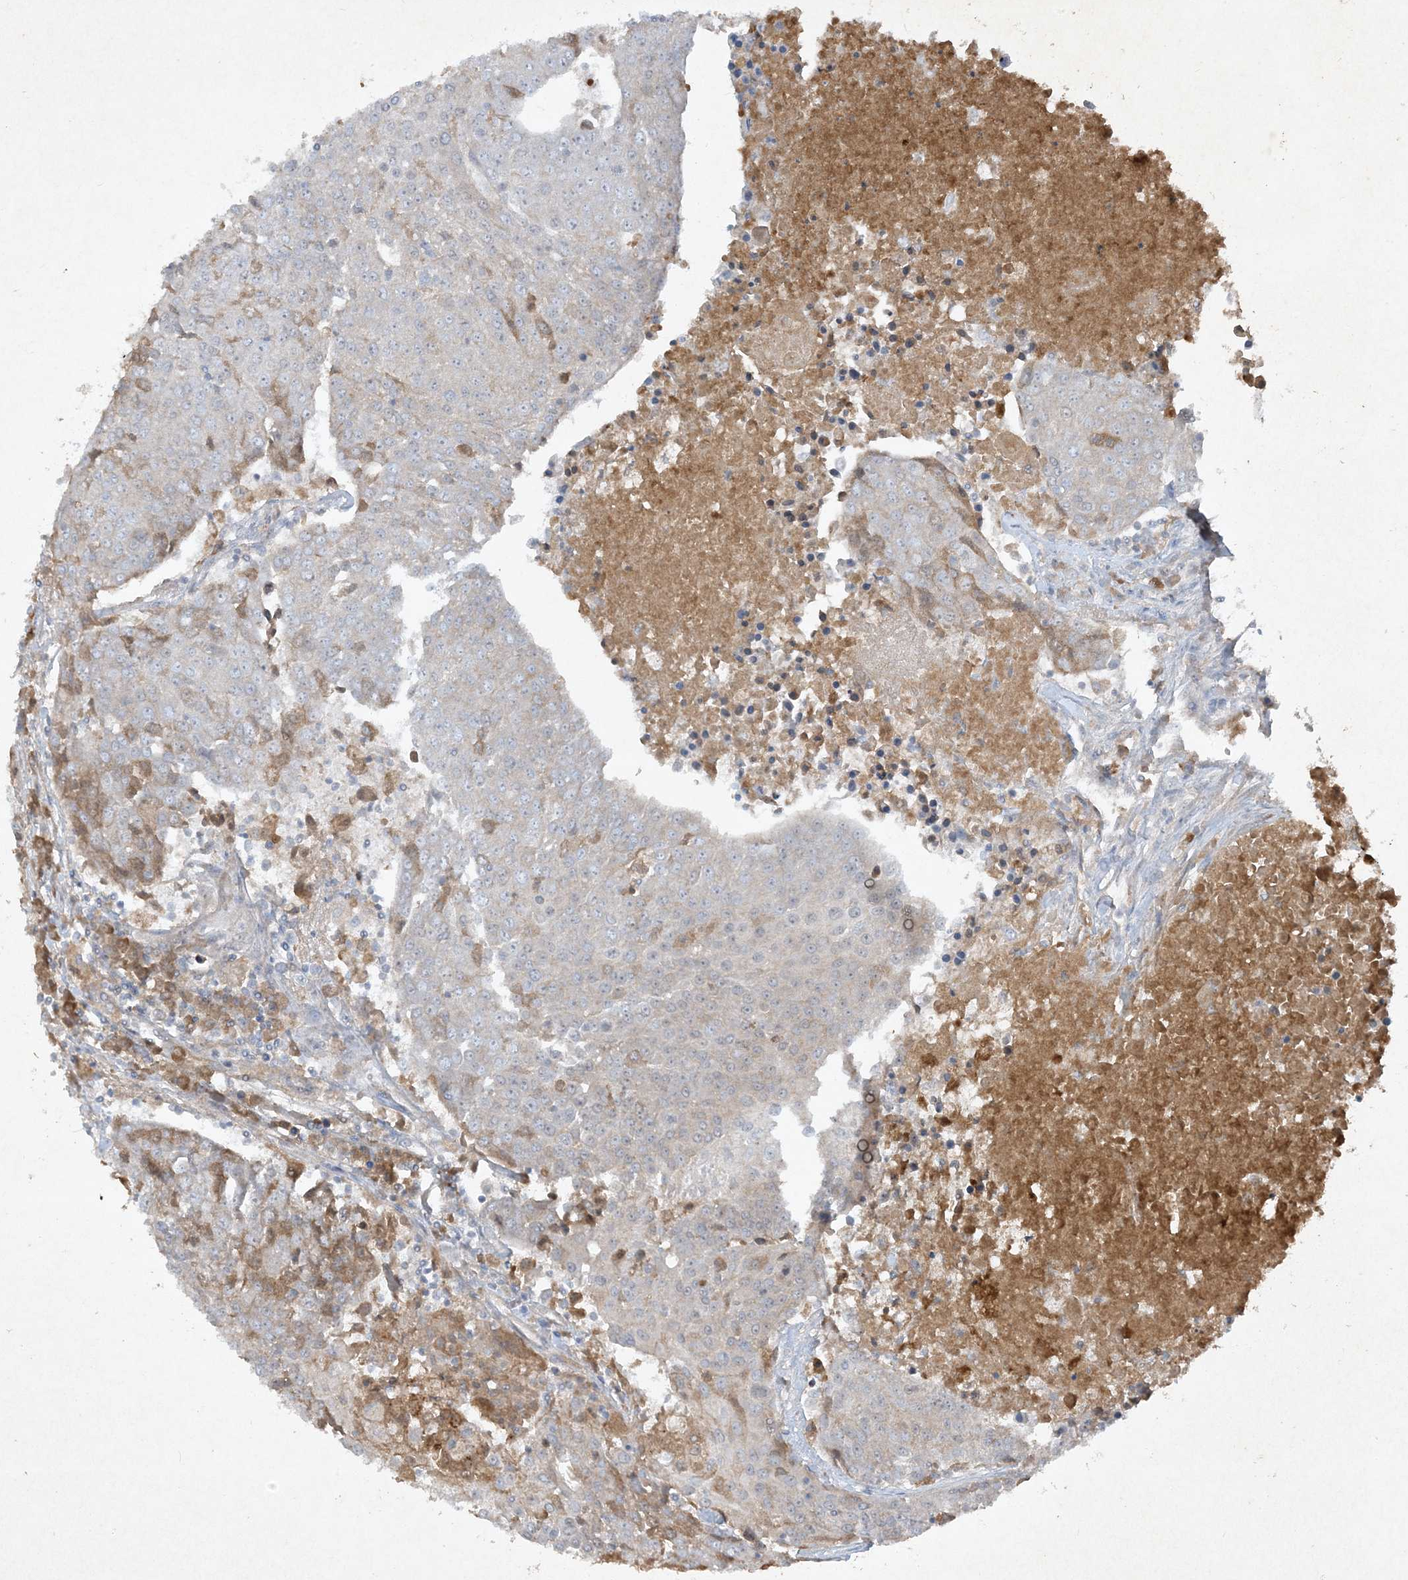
{"staining": {"intensity": "negative", "quantity": "none", "location": "none"}, "tissue": "urothelial cancer", "cell_type": "Tumor cells", "image_type": "cancer", "snomed": [{"axis": "morphology", "description": "Urothelial carcinoma, High grade"}, {"axis": "topography", "description": "Urinary bladder"}], "caption": "Tumor cells show no significant protein positivity in urothelial carcinoma (high-grade). (DAB (3,3'-diaminobenzidine) IHC visualized using brightfield microscopy, high magnification).", "gene": "FETUB", "patient": {"sex": "female", "age": 85}}